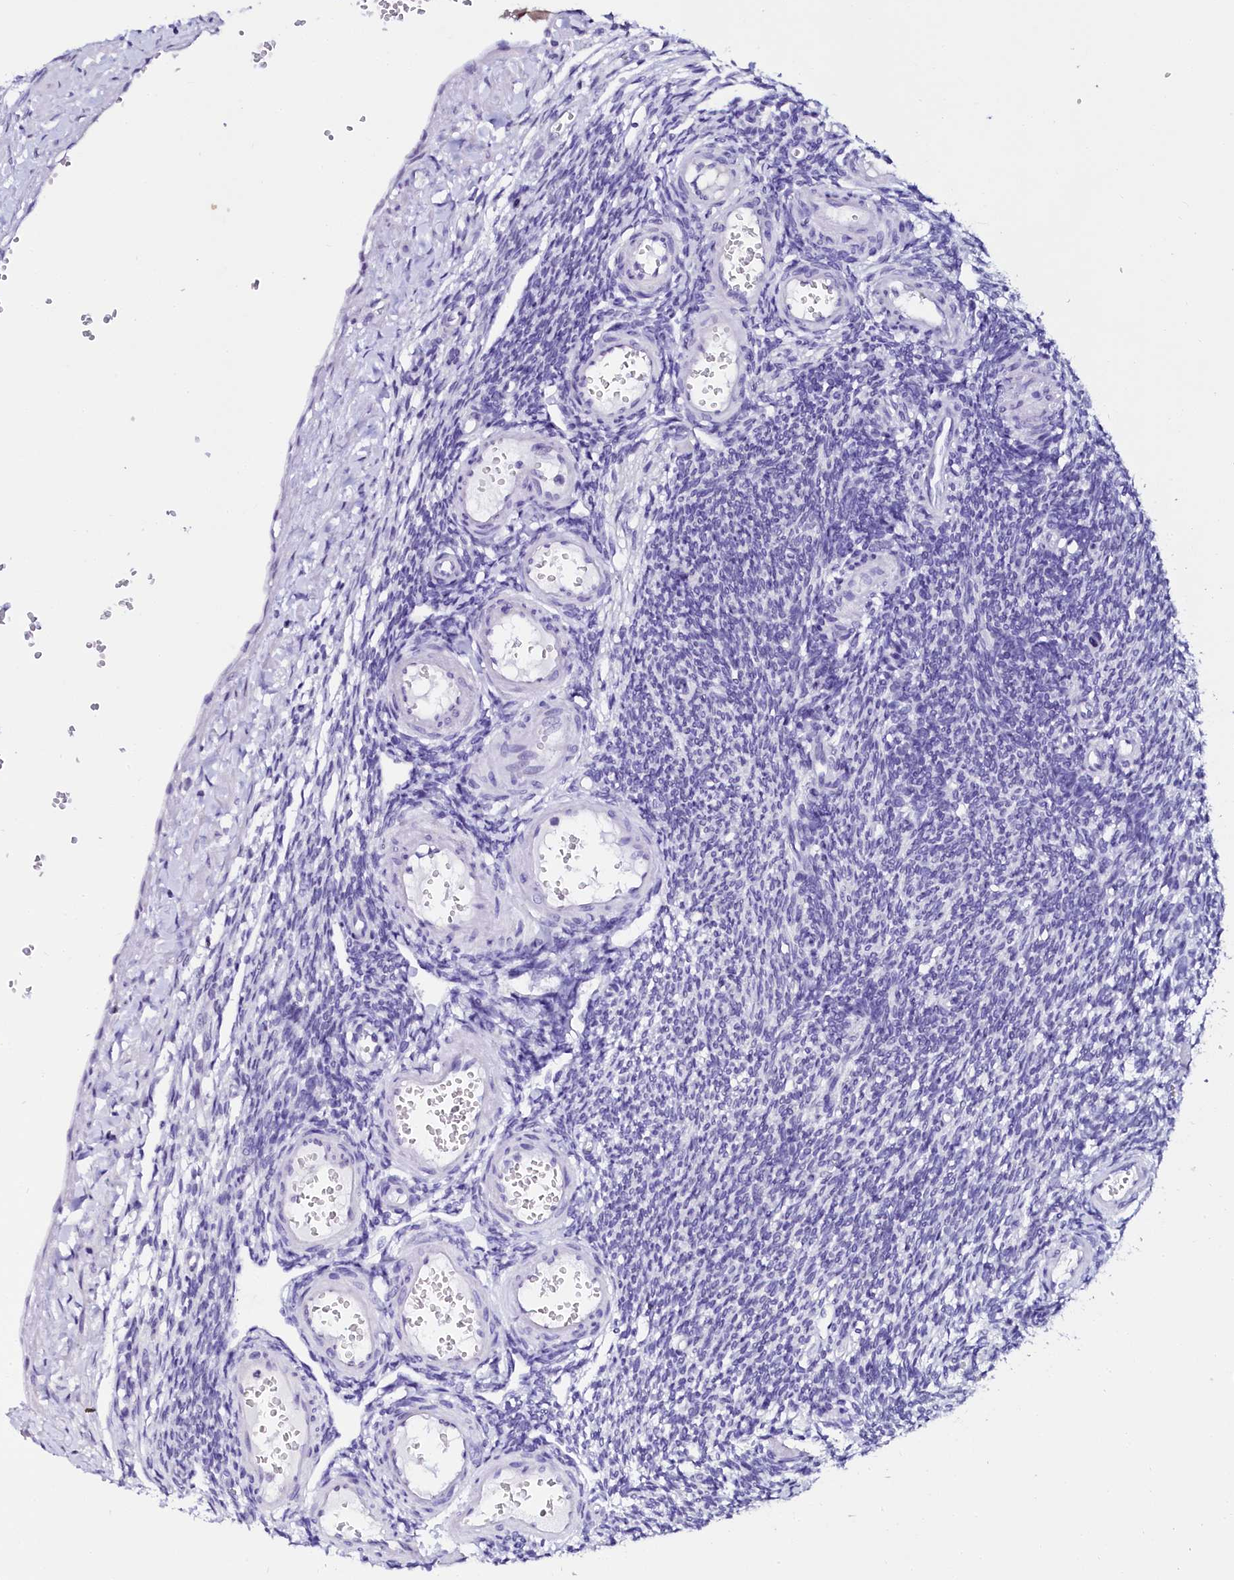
{"staining": {"intensity": "negative", "quantity": "none", "location": "none"}, "tissue": "ovary", "cell_type": "Ovarian stroma cells", "image_type": "normal", "snomed": [{"axis": "morphology", "description": "Normal tissue, NOS"}, {"axis": "morphology", "description": "Cyst, NOS"}, {"axis": "topography", "description": "Ovary"}], "caption": "DAB (3,3'-diaminobenzidine) immunohistochemical staining of unremarkable human ovary reveals no significant staining in ovarian stroma cells. (DAB immunohistochemistry visualized using brightfield microscopy, high magnification).", "gene": "SORD", "patient": {"sex": "female", "age": 33}}